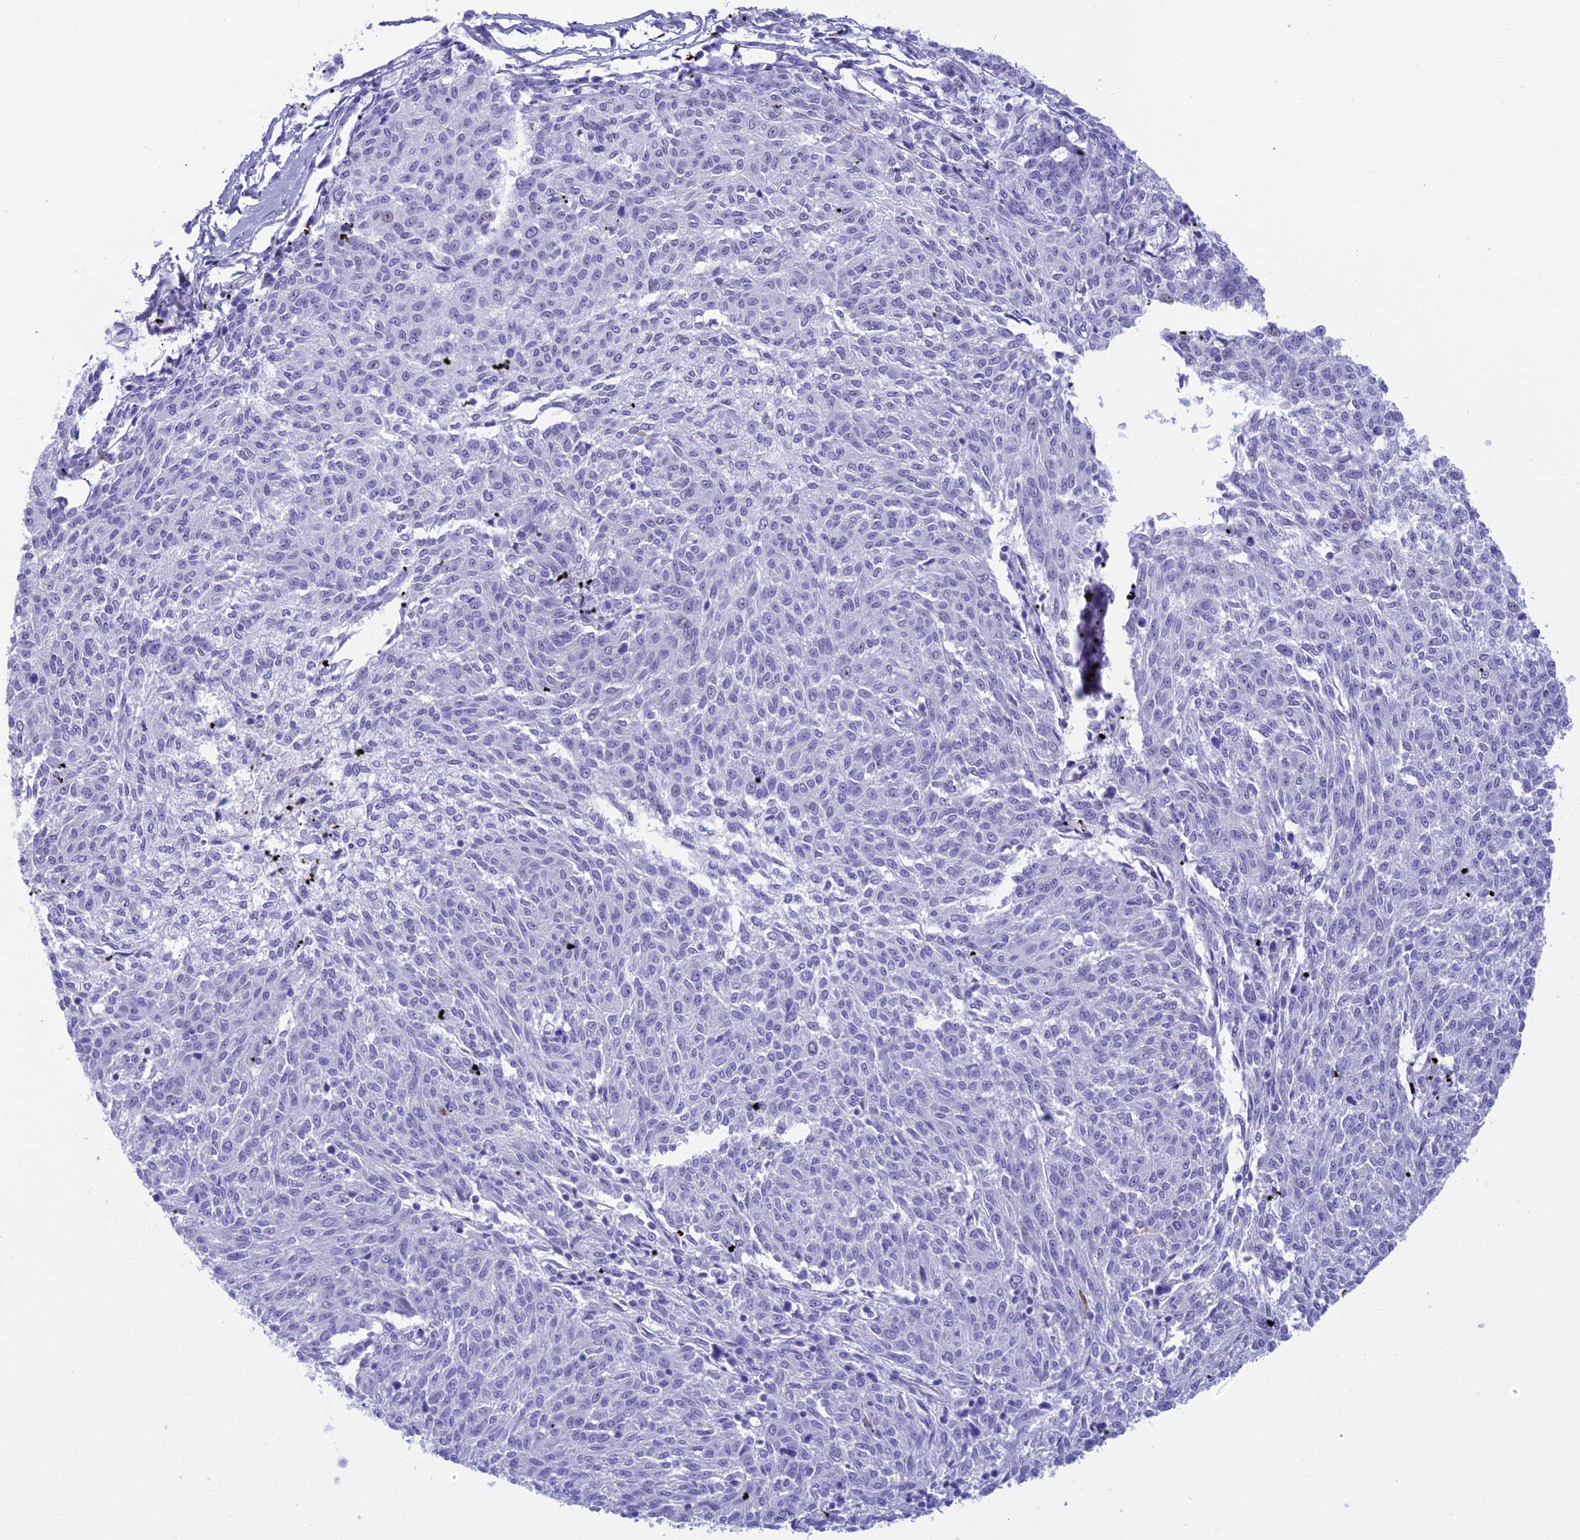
{"staining": {"intensity": "negative", "quantity": "none", "location": "none"}, "tissue": "melanoma", "cell_type": "Tumor cells", "image_type": "cancer", "snomed": [{"axis": "morphology", "description": "Malignant melanoma, NOS"}, {"axis": "topography", "description": "Skin"}], "caption": "Immunohistochemistry (IHC) of human melanoma shows no expression in tumor cells. Nuclei are stained in blue.", "gene": "SPIRE2", "patient": {"sex": "female", "age": 72}}